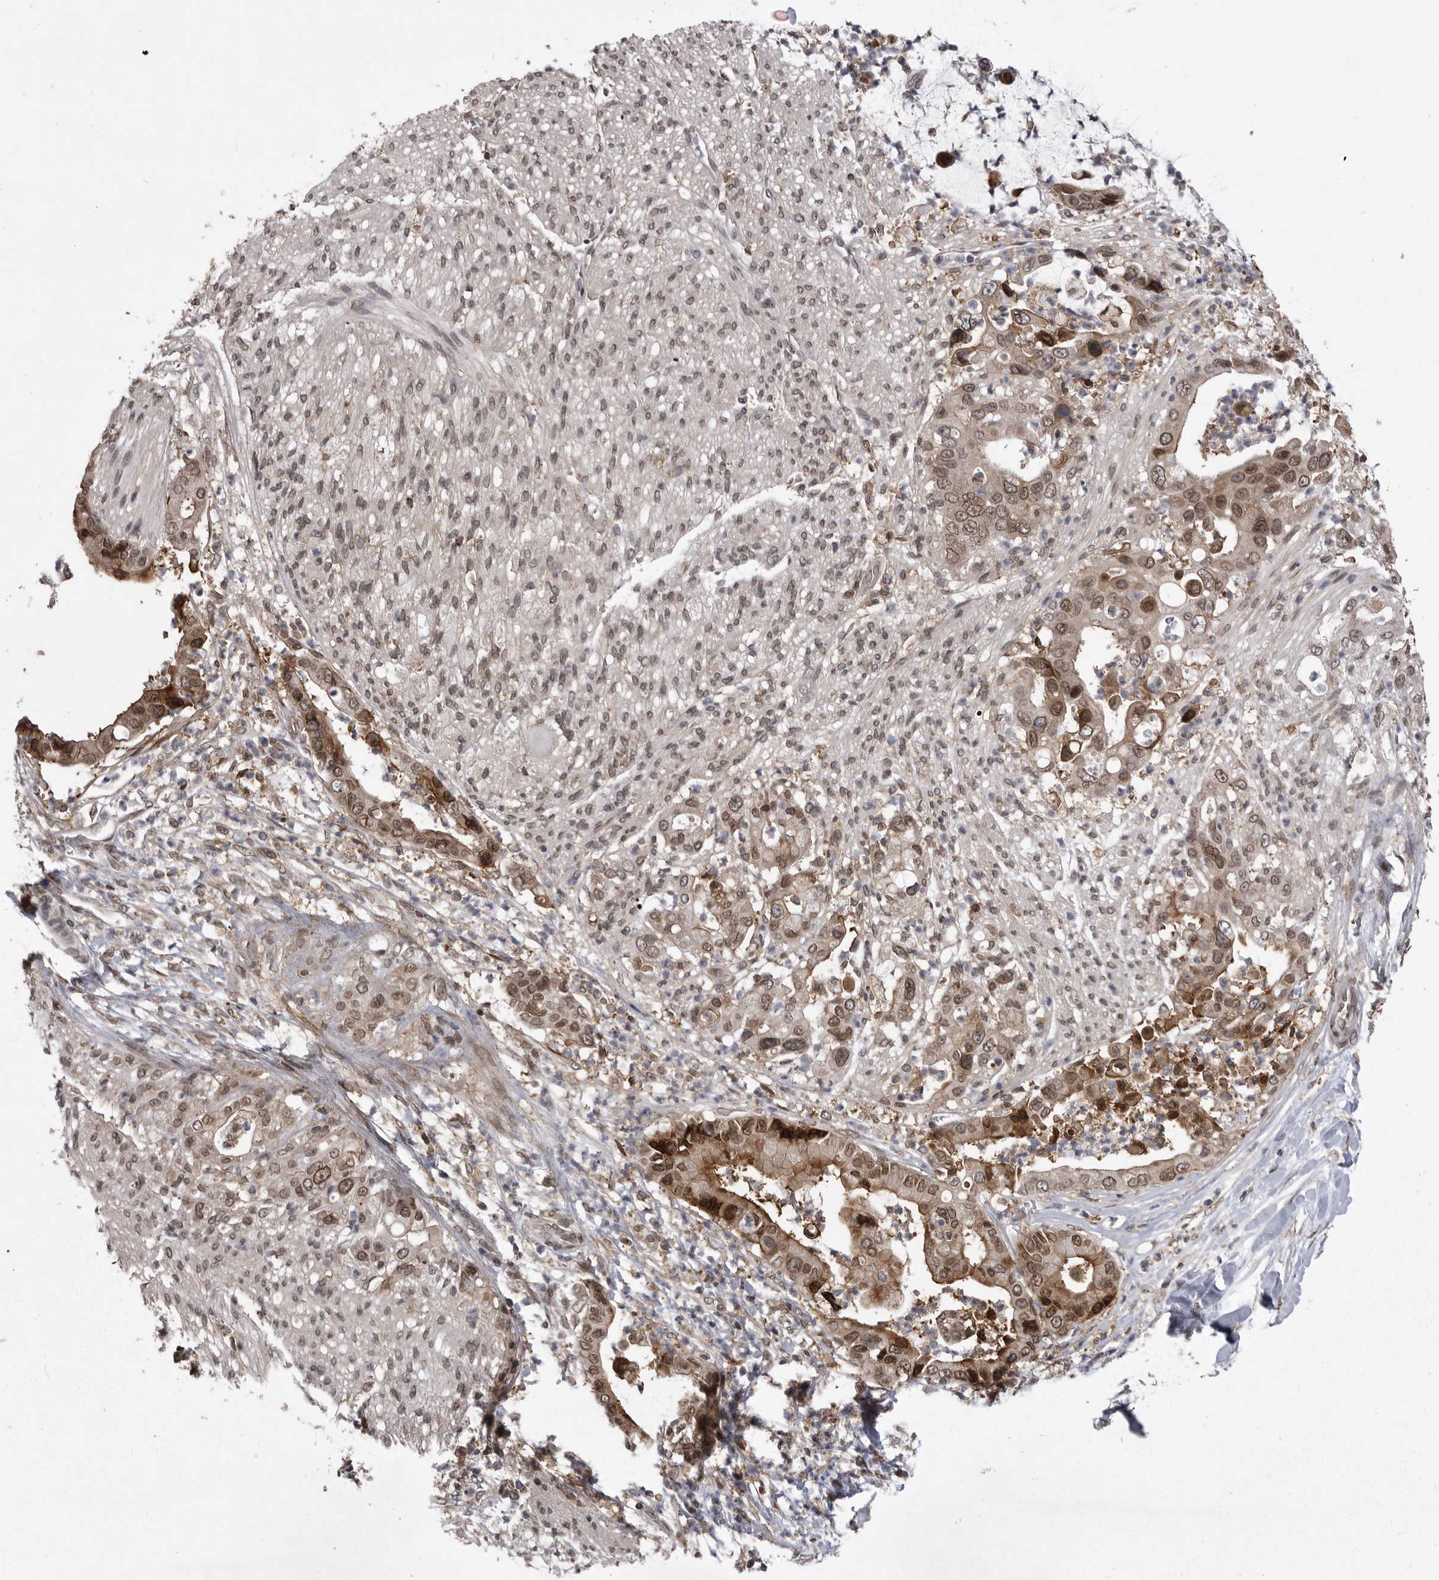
{"staining": {"intensity": "moderate", "quantity": ">75%", "location": "cytoplasmic/membranous,nuclear"}, "tissue": "liver cancer", "cell_type": "Tumor cells", "image_type": "cancer", "snomed": [{"axis": "morphology", "description": "Cholangiocarcinoma"}, {"axis": "topography", "description": "Liver"}], "caption": "Moderate cytoplasmic/membranous and nuclear positivity for a protein is identified in approximately >75% of tumor cells of liver cancer using immunohistochemistry.", "gene": "ABL1", "patient": {"sex": "female", "age": 54}}